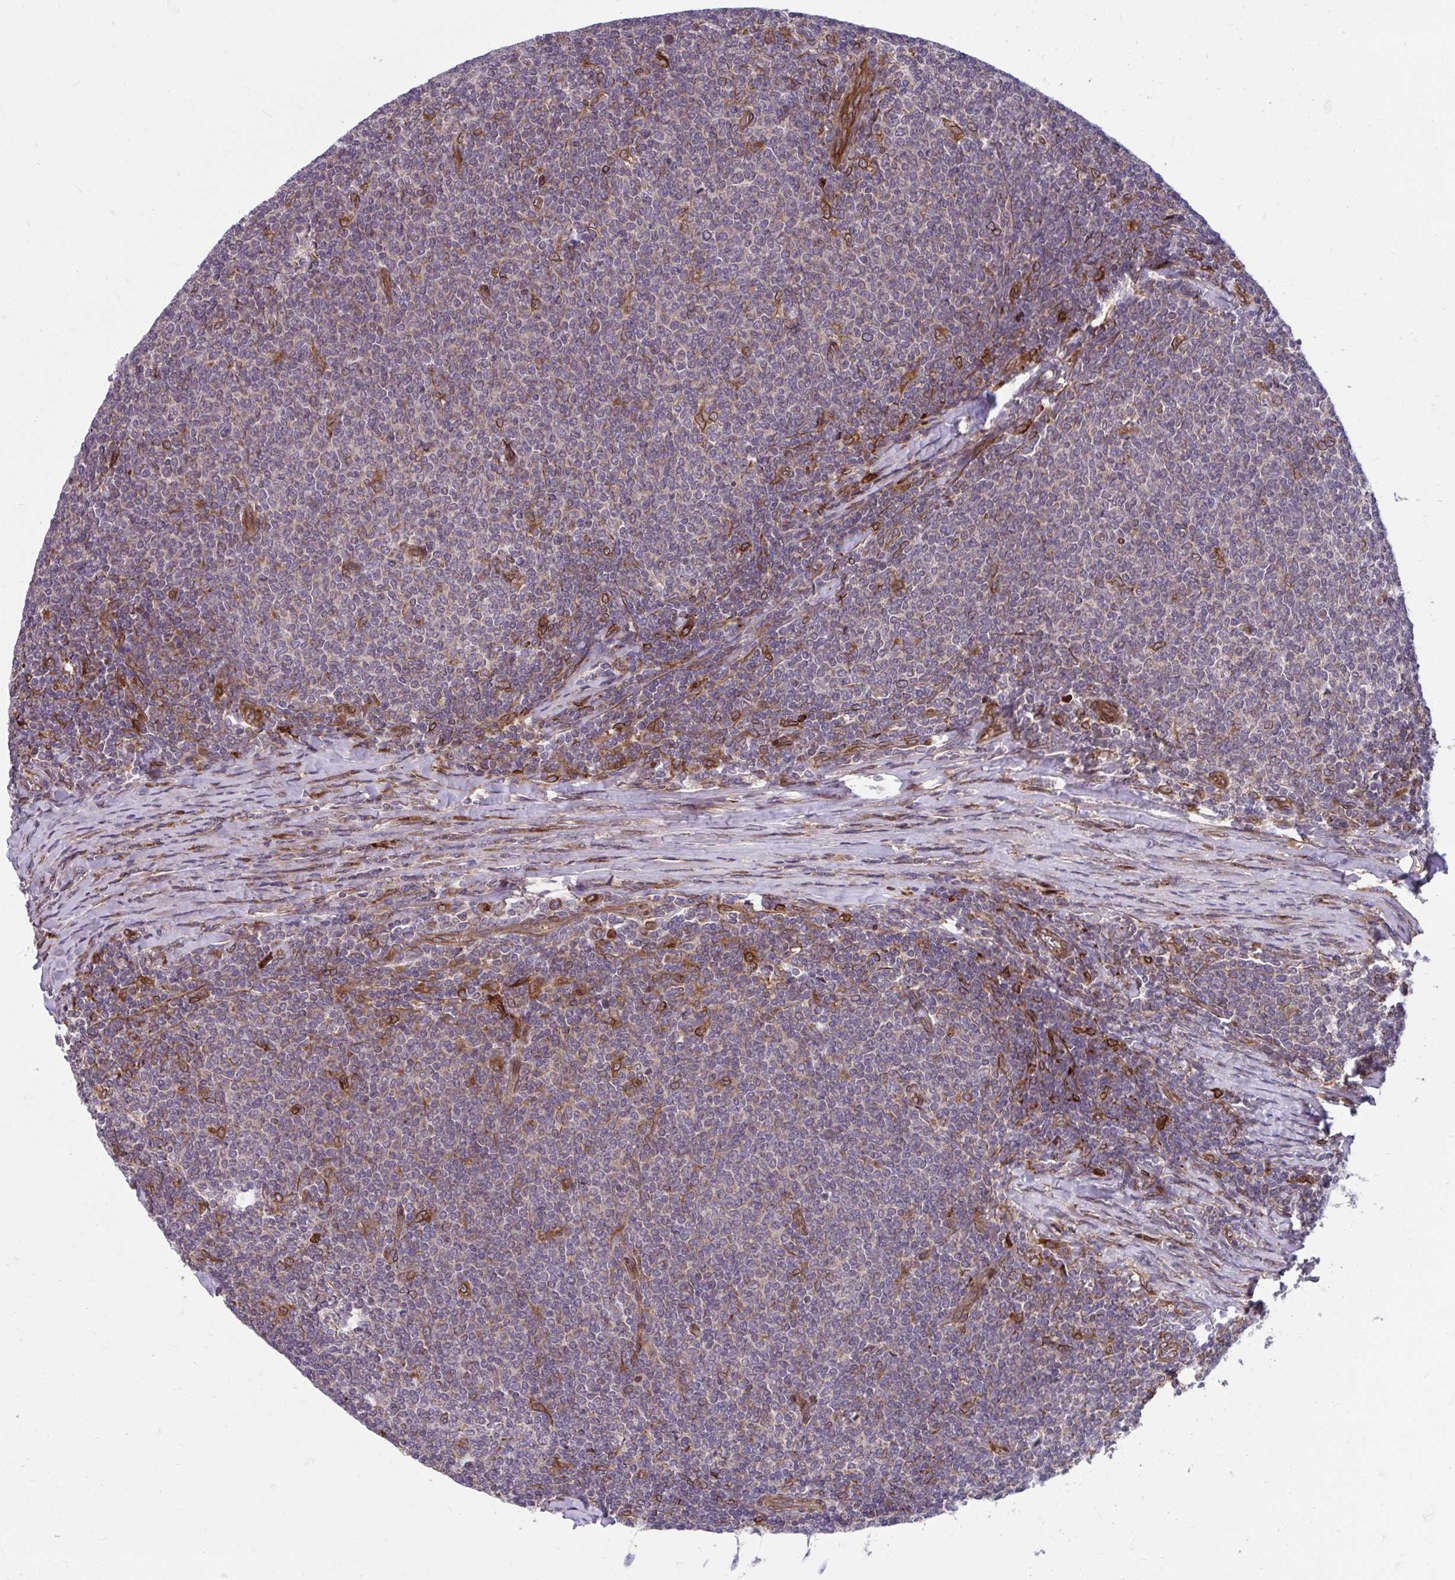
{"staining": {"intensity": "weak", "quantity": "<25%", "location": "cytoplasmic/membranous"}, "tissue": "lymphoma", "cell_type": "Tumor cells", "image_type": "cancer", "snomed": [{"axis": "morphology", "description": "Malignant lymphoma, non-Hodgkin's type, Low grade"}, {"axis": "topography", "description": "Lymph node"}], "caption": "DAB immunohistochemical staining of human lymphoma displays no significant positivity in tumor cells. (DAB immunohistochemistry with hematoxylin counter stain).", "gene": "STIM2", "patient": {"sex": "male", "age": 52}}